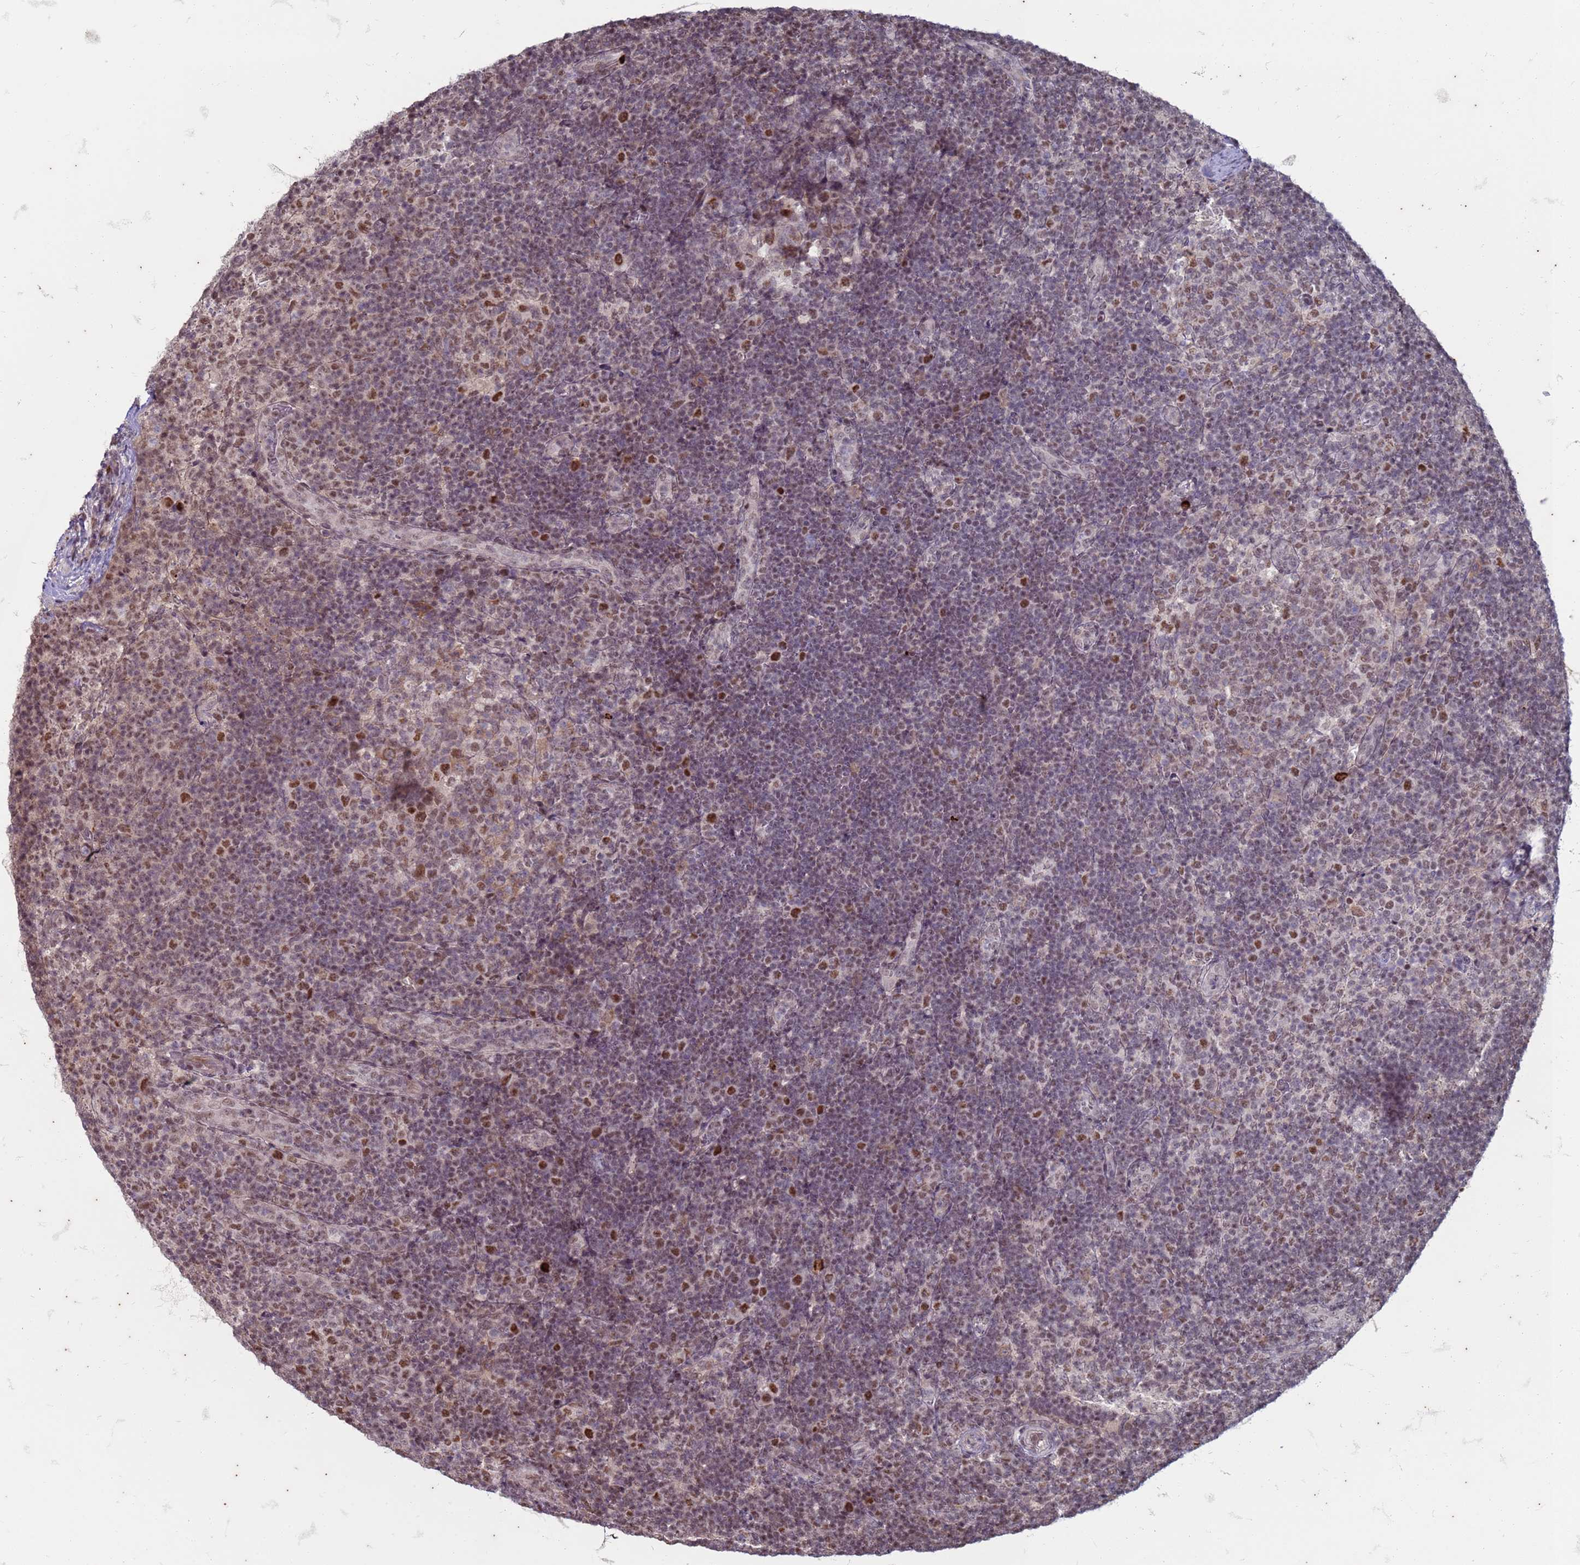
{"staining": {"intensity": "moderate", "quantity": "25%-75%", "location": "nuclear"}, "tissue": "lymph node", "cell_type": "Germinal center cells", "image_type": "normal", "snomed": [{"axis": "morphology", "description": "Normal tissue, NOS"}, {"axis": "topography", "description": "Lymph node"}], "caption": "IHC histopathology image of benign lymph node: lymph node stained using immunohistochemistry demonstrates medium levels of moderate protein expression localized specifically in the nuclear of germinal center cells, appearing as a nuclear brown color.", "gene": "TRMT6", "patient": {"sex": "female", "age": 31}}